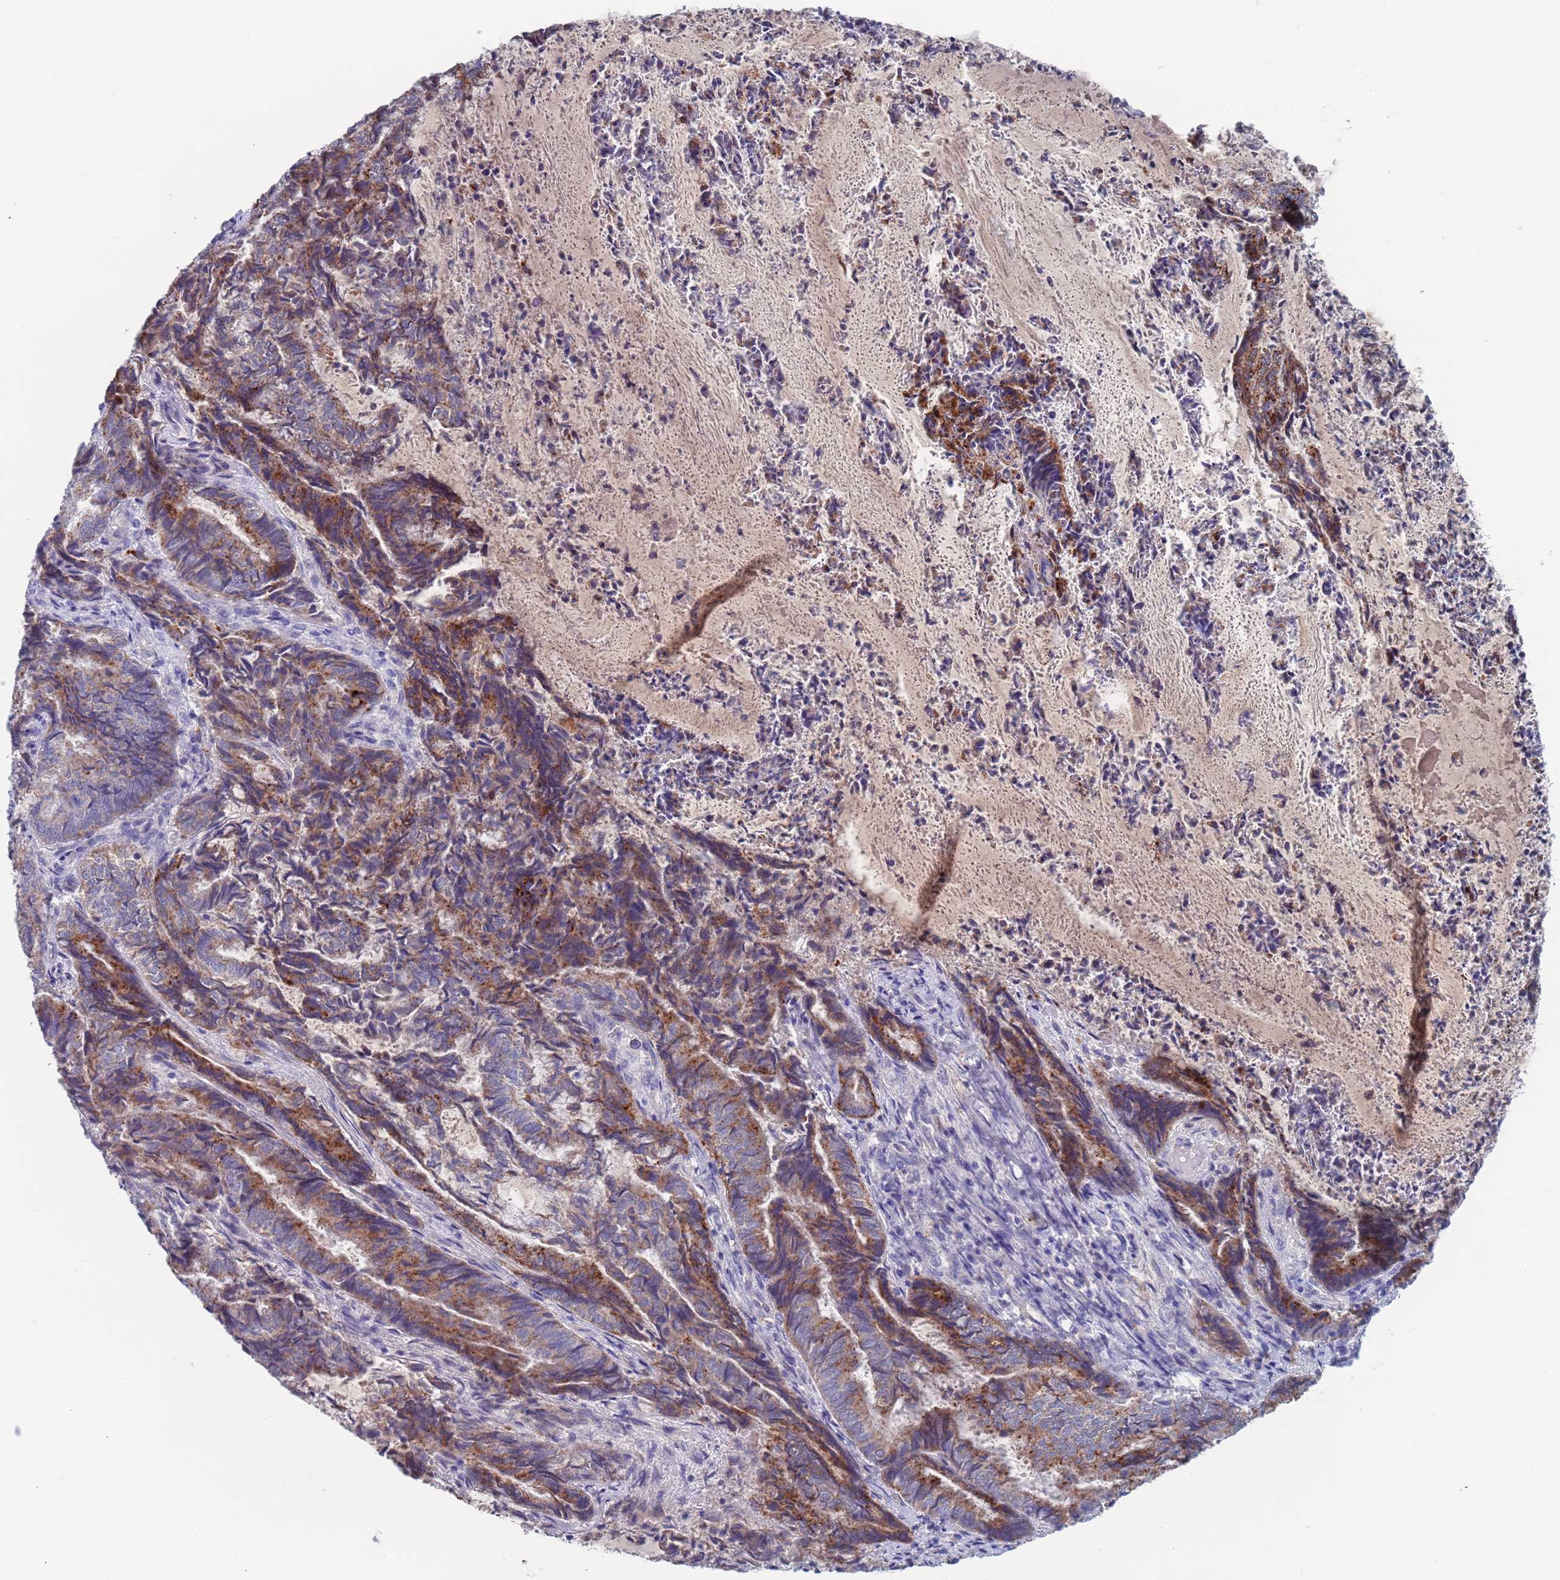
{"staining": {"intensity": "moderate", "quantity": ">75%", "location": "cytoplasmic/membranous"}, "tissue": "endometrial cancer", "cell_type": "Tumor cells", "image_type": "cancer", "snomed": [{"axis": "morphology", "description": "Adenocarcinoma, NOS"}, {"axis": "topography", "description": "Endometrium"}], "caption": "A micrograph showing moderate cytoplasmic/membranous expression in approximately >75% of tumor cells in endometrial cancer, as visualized by brown immunohistochemical staining.", "gene": "FUCA1", "patient": {"sex": "female", "age": 80}}